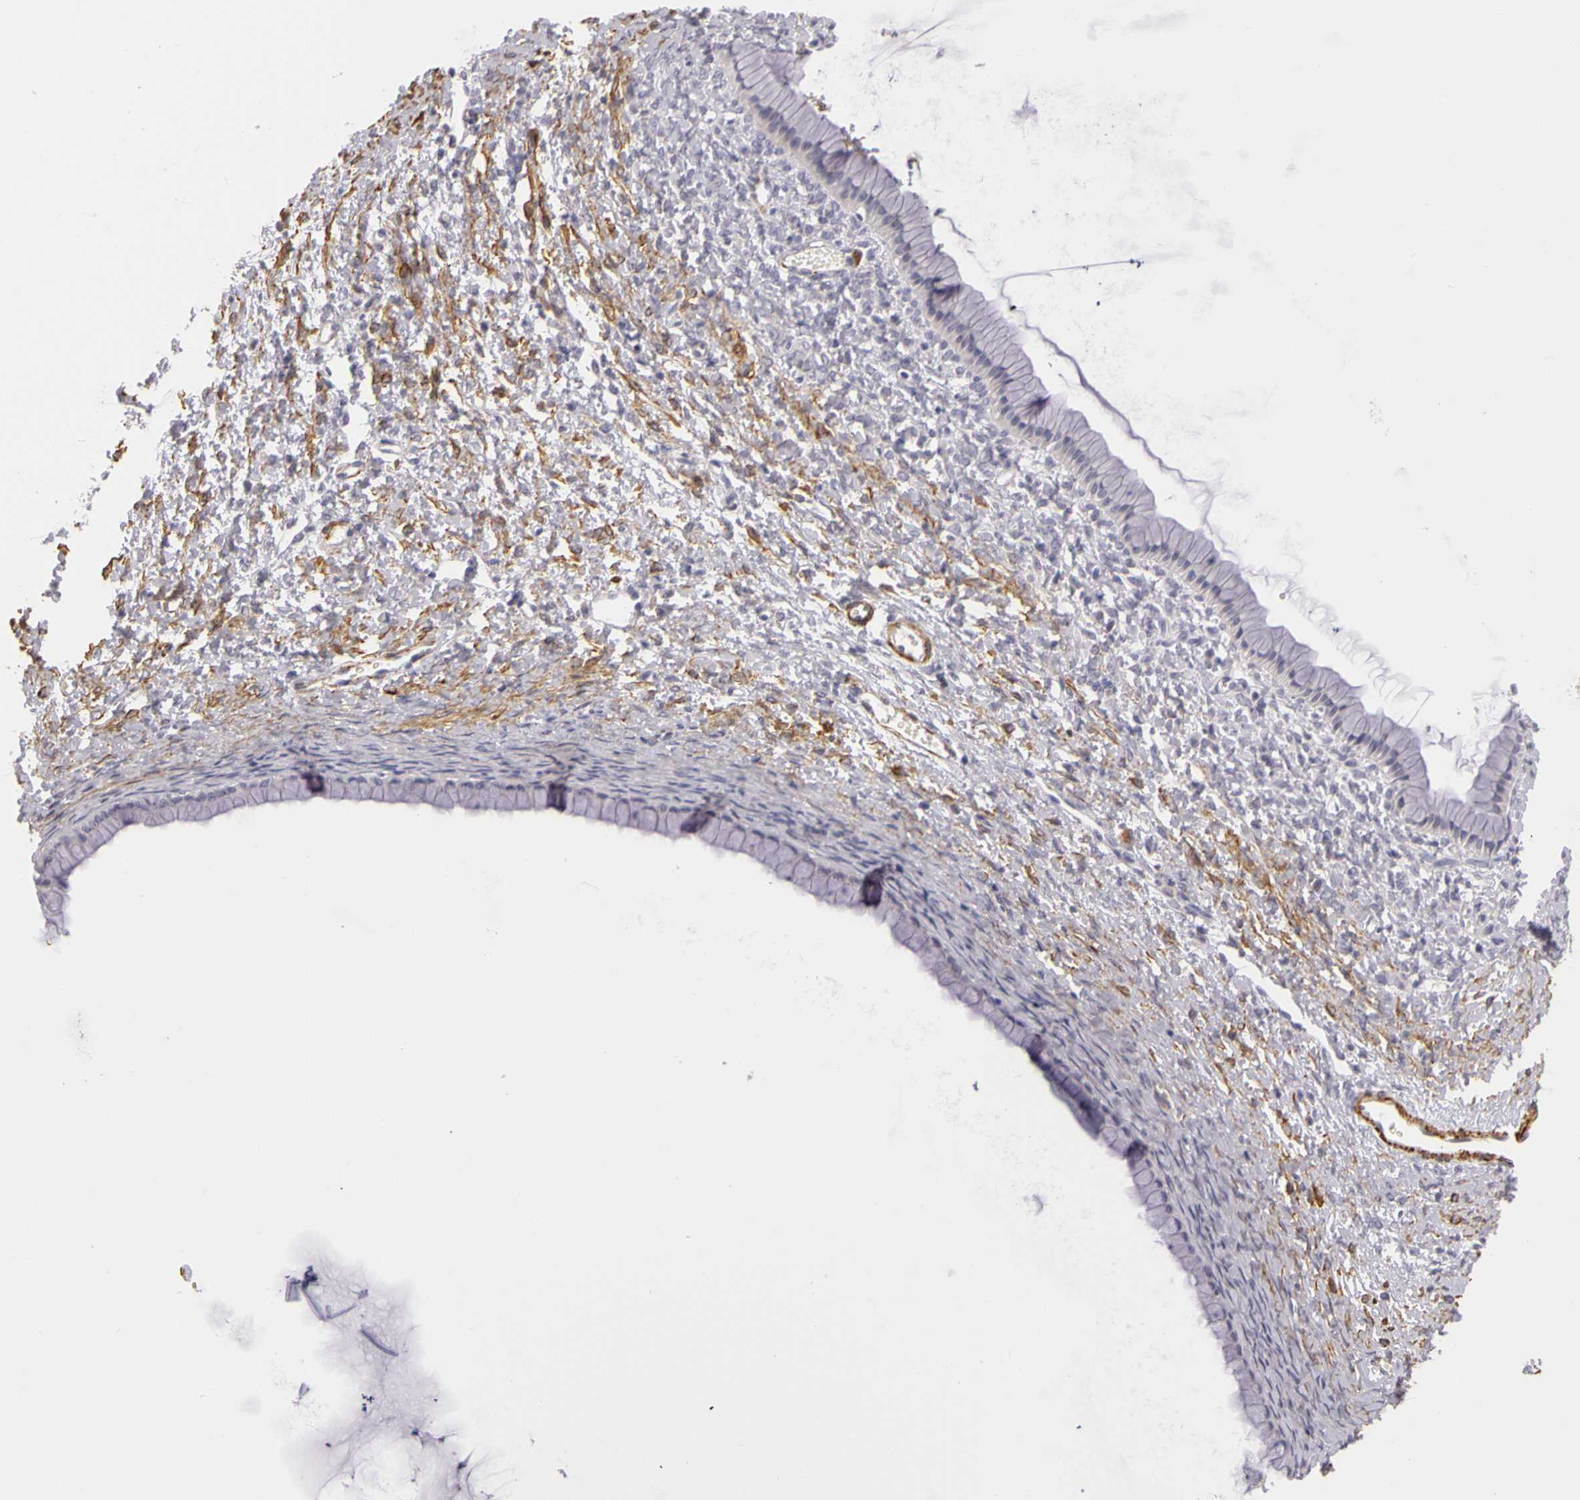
{"staining": {"intensity": "negative", "quantity": "none", "location": "none"}, "tissue": "ovarian cancer", "cell_type": "Tumor cells", "image_type": "cancer", "snomed": [{"axis": "morphology", "description": "Cystadenocarcinoma, mucinous, NOS"}, {"axis": "topography", "description": "Ovary"}], "caption": "Protein analysis of ovarian cancer (mucinous cystadenocarcinoma) displays no significant staining in tumor cells. (DAB (3,3'-diaminobenzidine) immunohistochemistry with hematoxylin counter stain).", "gene": "CNTN2", "patient": {"sex": "female", "age": 25}}